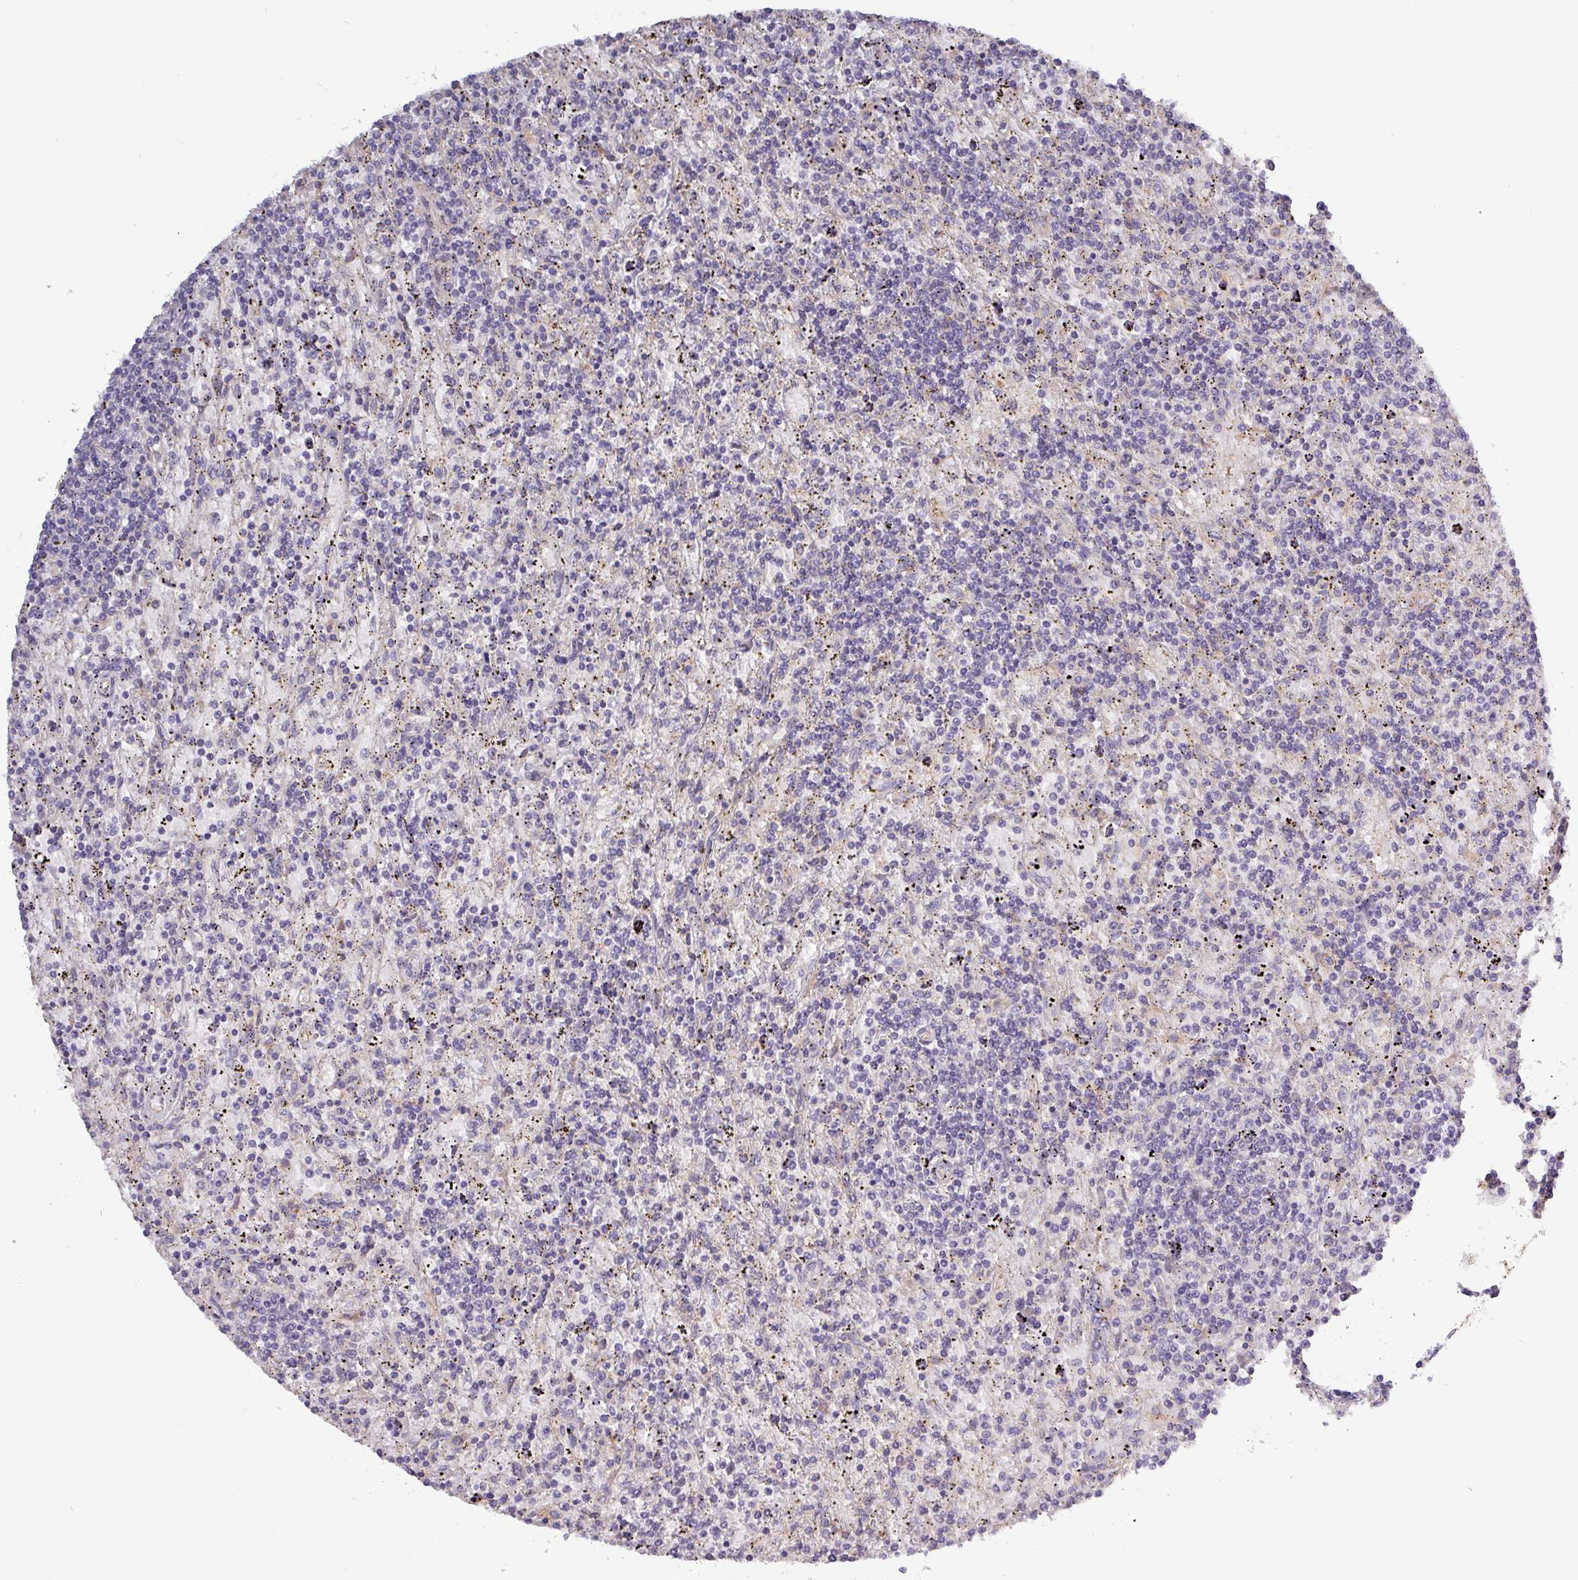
{"staining": {"intensity": "negative", "quantity": "none", "location": "none"}, "tissue": "lymphoma", "cell_type": "Tumor cells", "image_type": "cancer", "snomed": [{"axis": "morphology", "description": "Malignant lymphoma, non-Hodgkin's type, Low grade"}, {"axis": "topography", "description": "Spleen"}], "caption": "IHC of human lymphoma displays no staining in tumor cells.", "gene": "PLIN2", "patient": {"sex": "male", "age": 76}}